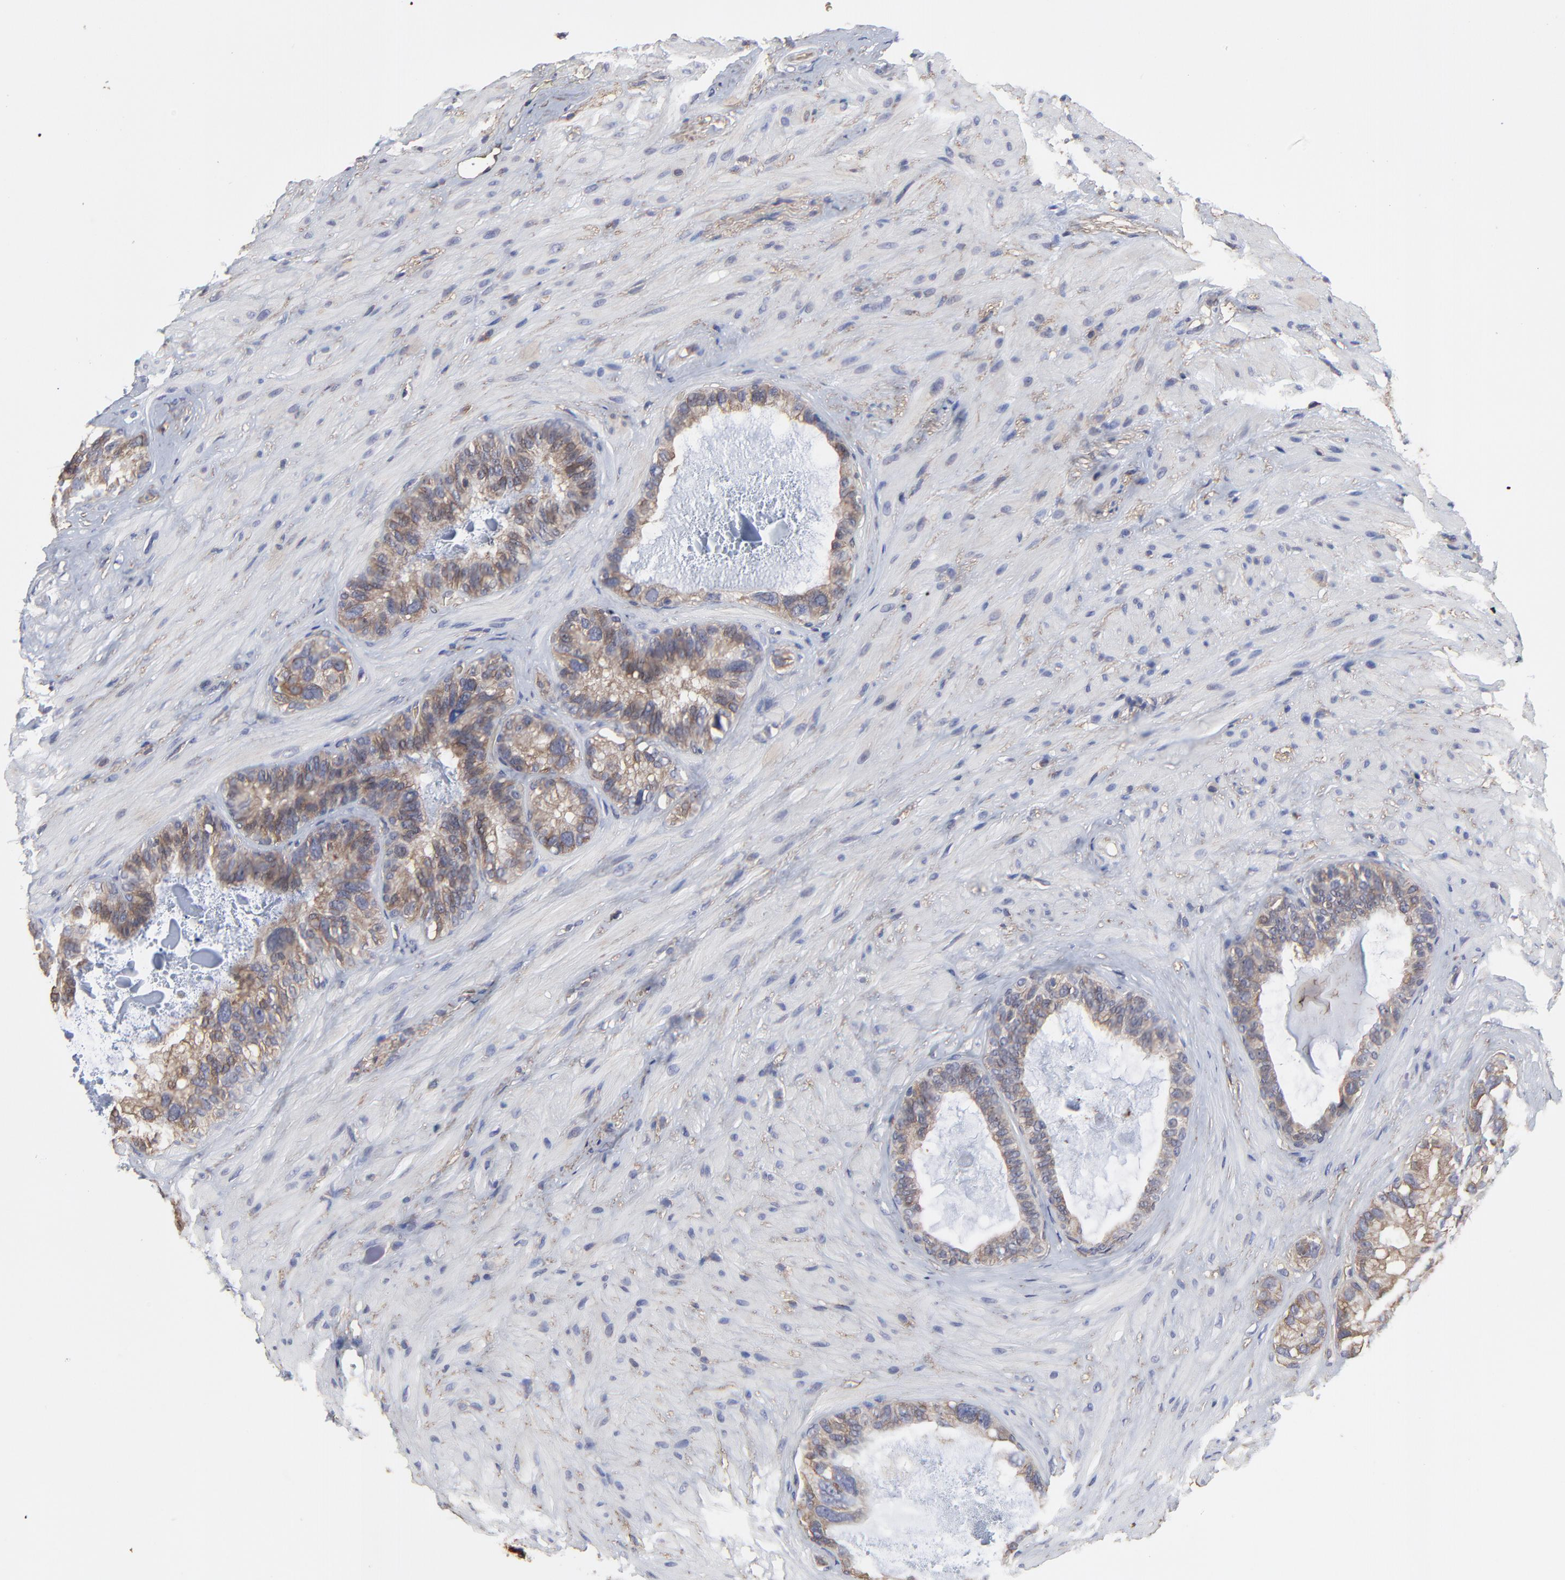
{"staining": {"intensity": "moderate", "quantity": ">75%", "location": "cytoplasmic/membranous"}, "tissue": "seminal vesicle", "cell_type": "Glandular cells", "image_type": "normal", "snomed": [{"axis": "morphology", "description": "Normal tissue, NOS"}, {"axis": "topography", "description": "Seminal veicle"}], "caption": "An image of seminal vesicle stained for a protein displays moderate cytoplasmic/membranous brown staining in glandular cells. The protein of interest is shown in brown color, while the nuclei are stained blue.", "gene": "ARMT1", "patient": {"sex": "male", "age": 63}}